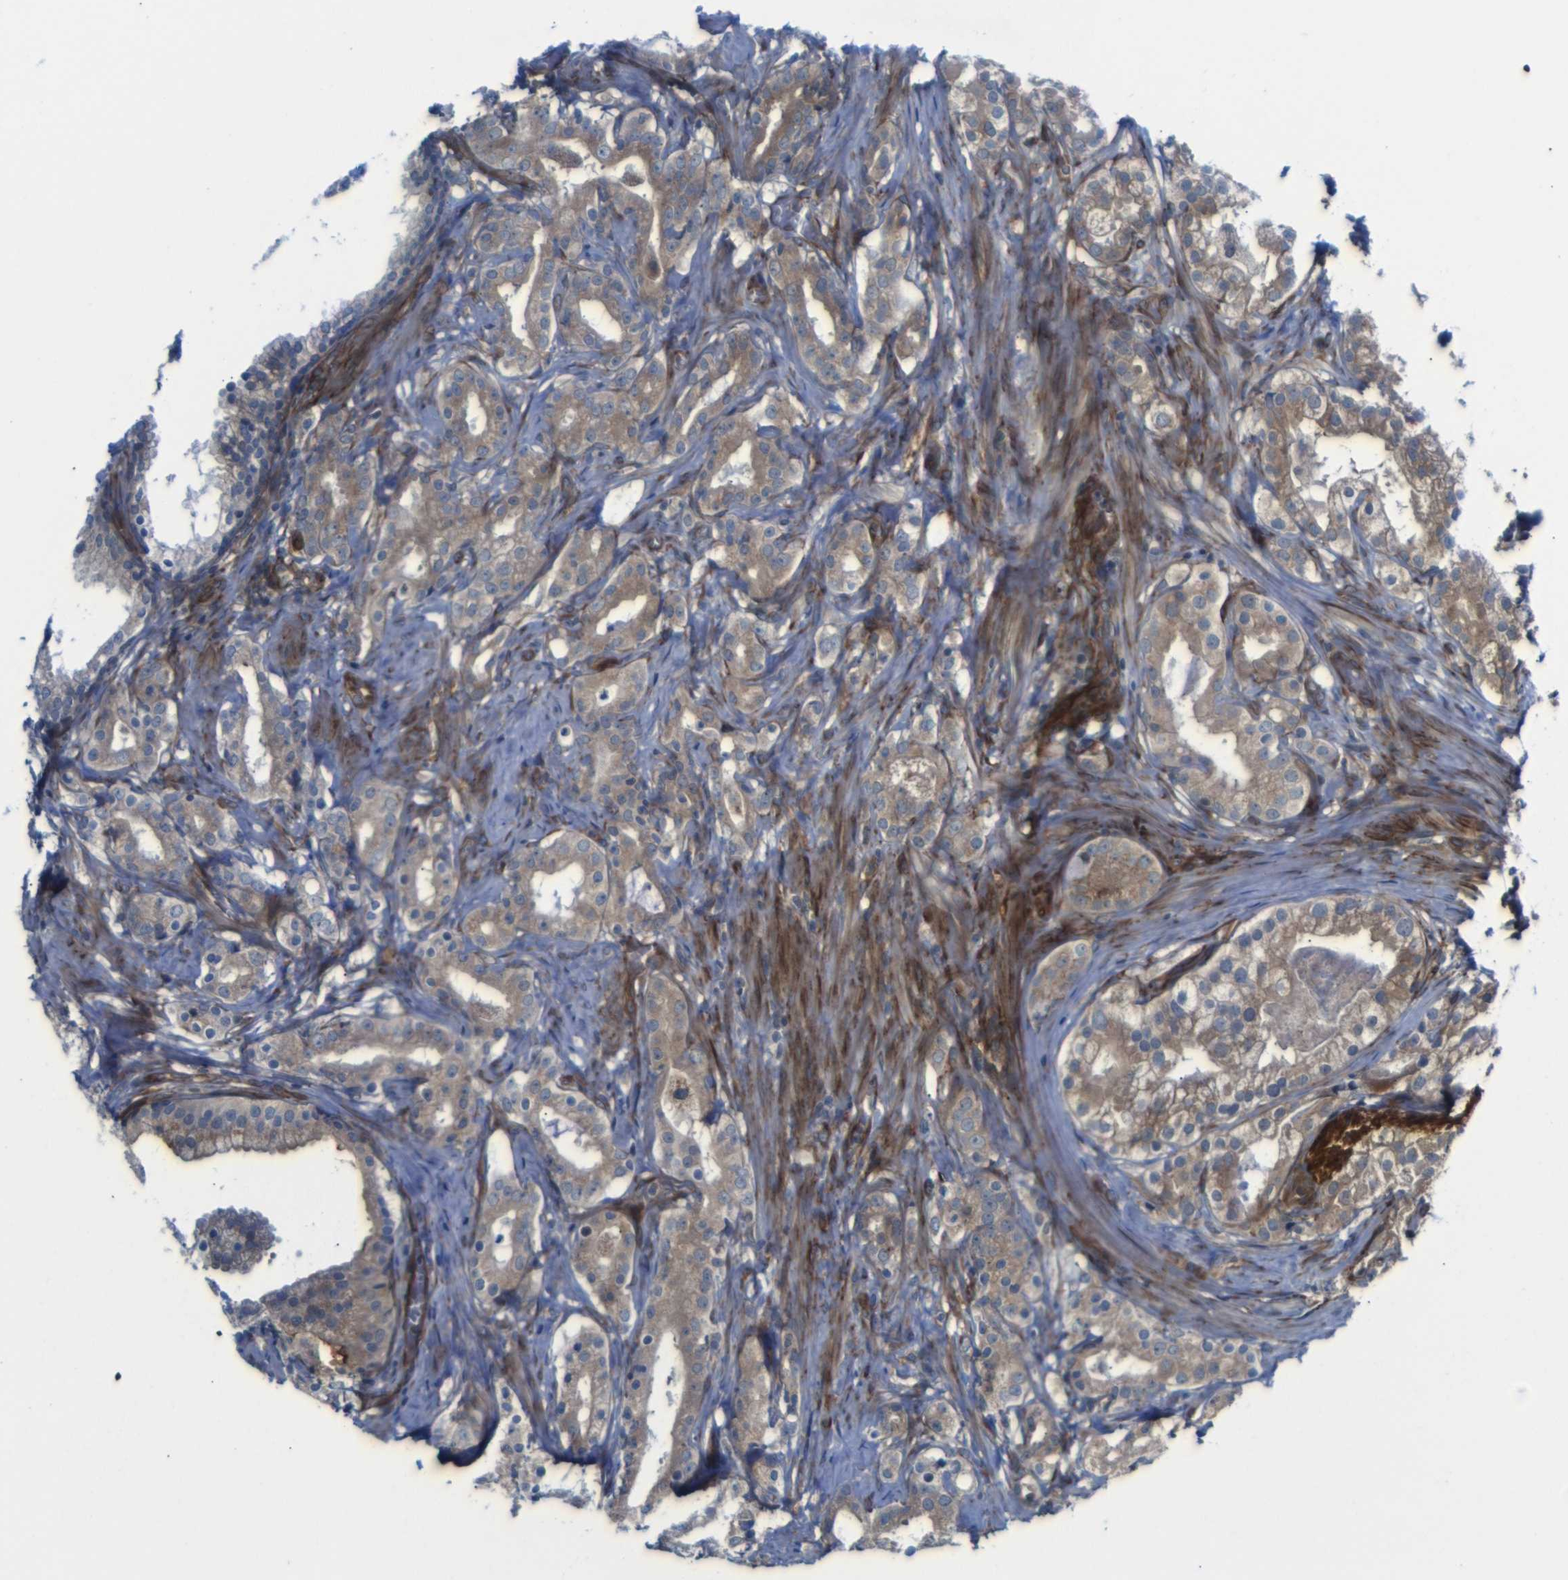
{"staining": {"intensity": "weak", "quantity": ">75%", "location": "cytoplasmic/membranous"}, "tissue": "prostate cancer", "cell_type": "Tumor cells", "image_type": "cancer", "snomed": [{"axis": "morphology", "description": "Adenocarcinoma, Low grade"}, {"axis": "topography", "description": "Prostate"}], "caption": "Protein expression analysis of prostate cancer shows weak cytoplasmic/membranous staining in about >75% of tumor cells.", "gene": "PARP14", "patient": {"sex": "male", "age": 59}}